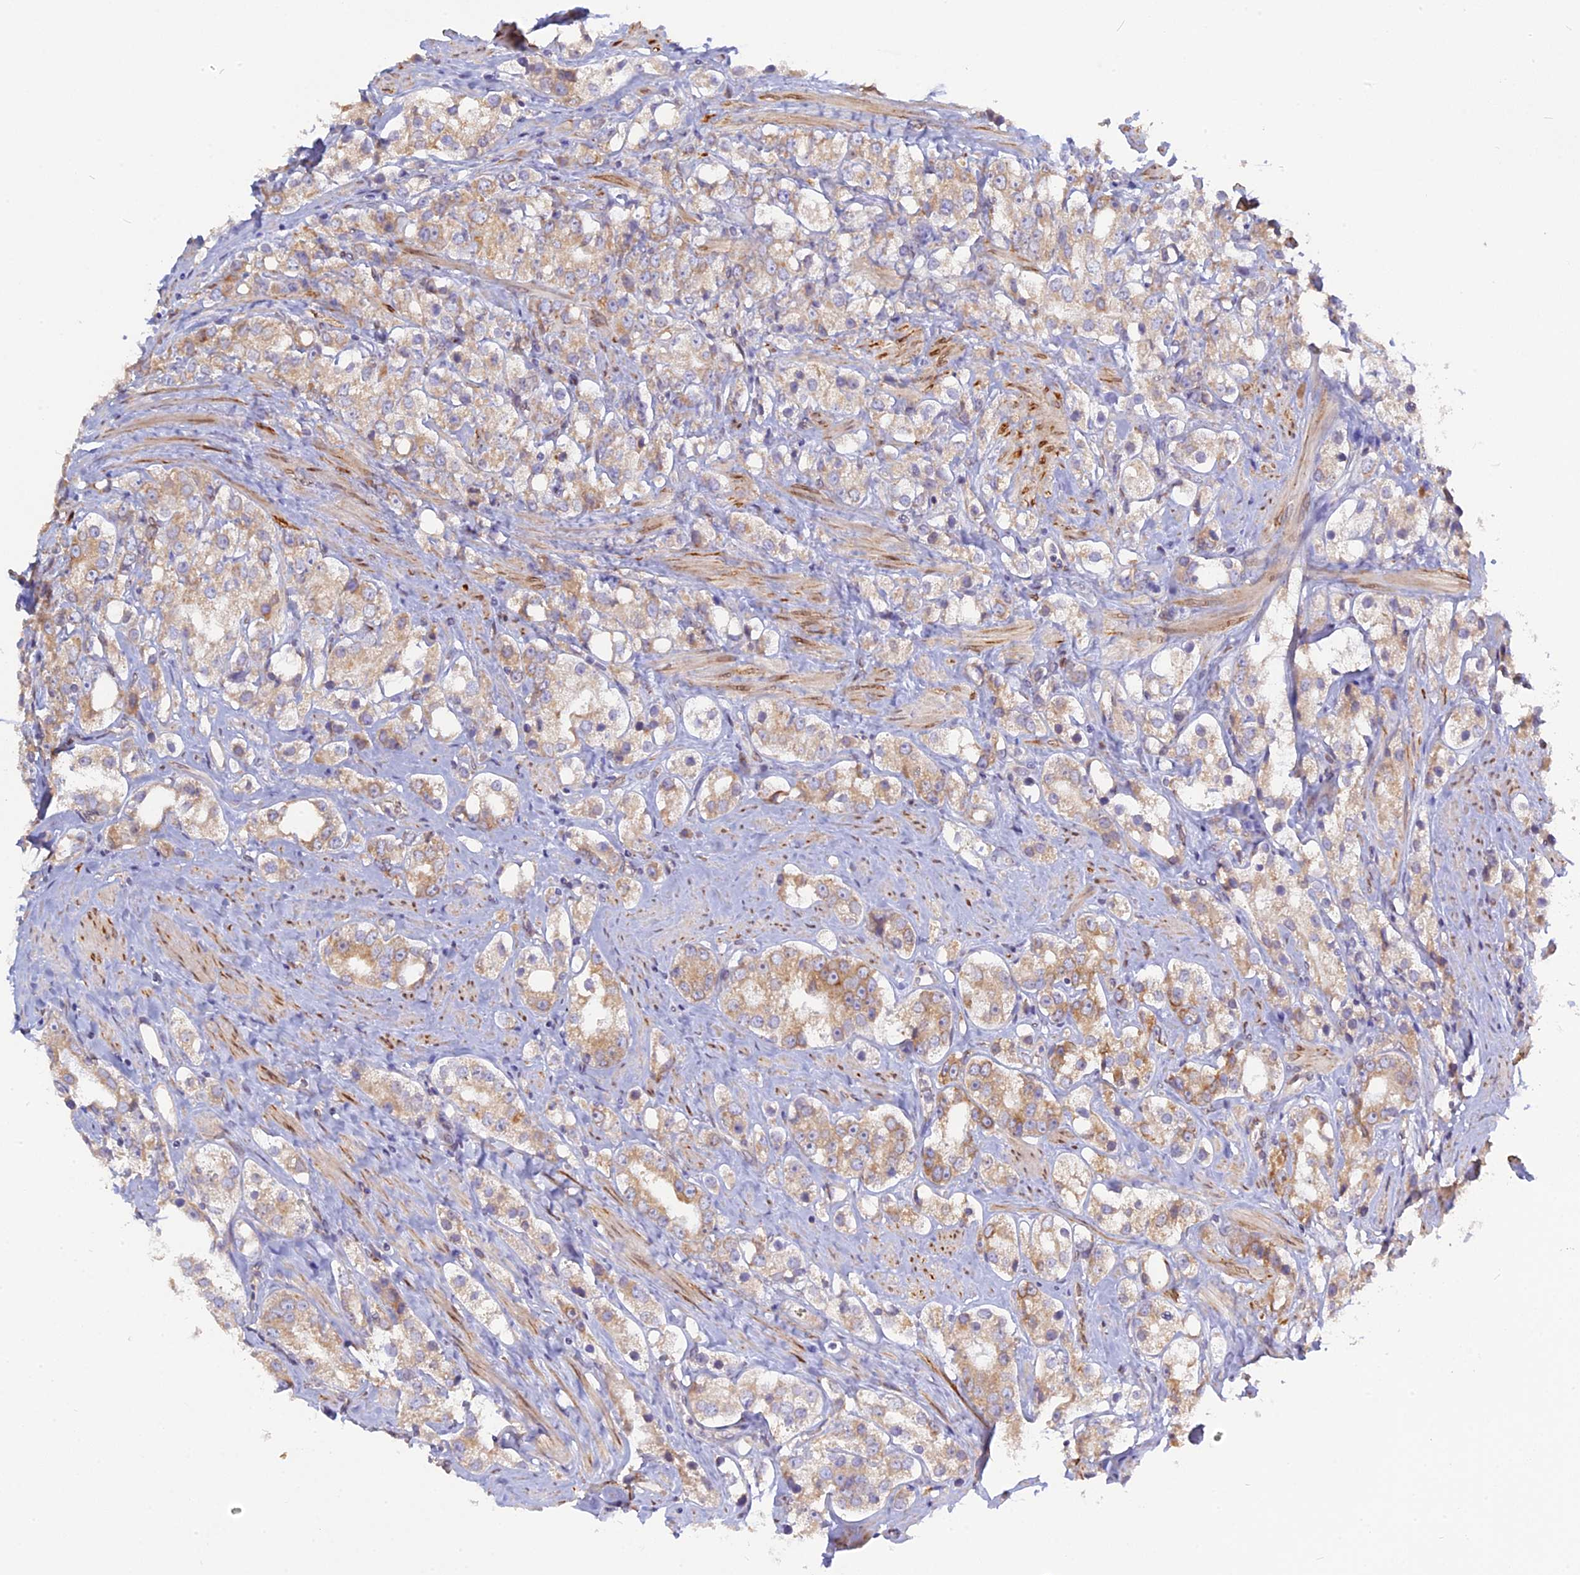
{"staining": {"intensity": "moderate", "quantity": "25%-75%", "location": "cytoplasmic/membranous"}, "tissue": "prostate cancer", "cell_type": "Tumor cells", "image_type": "cancer", "snomed": [{"axis": "morphology", "description": "Adenocarcinoma, NOS"}, {"axis": "topography", "description": "Prostate"}], "caption": "About 25%-75% of tumor cells in prostate cancer (adenocarcinoma) demonstrate moderate cytoplasmic/membranous protein positivity as visualized by brown immunohistochemical staining.", "gene": "TLCD1", "patient": {"sex": "male", "age": 79}}